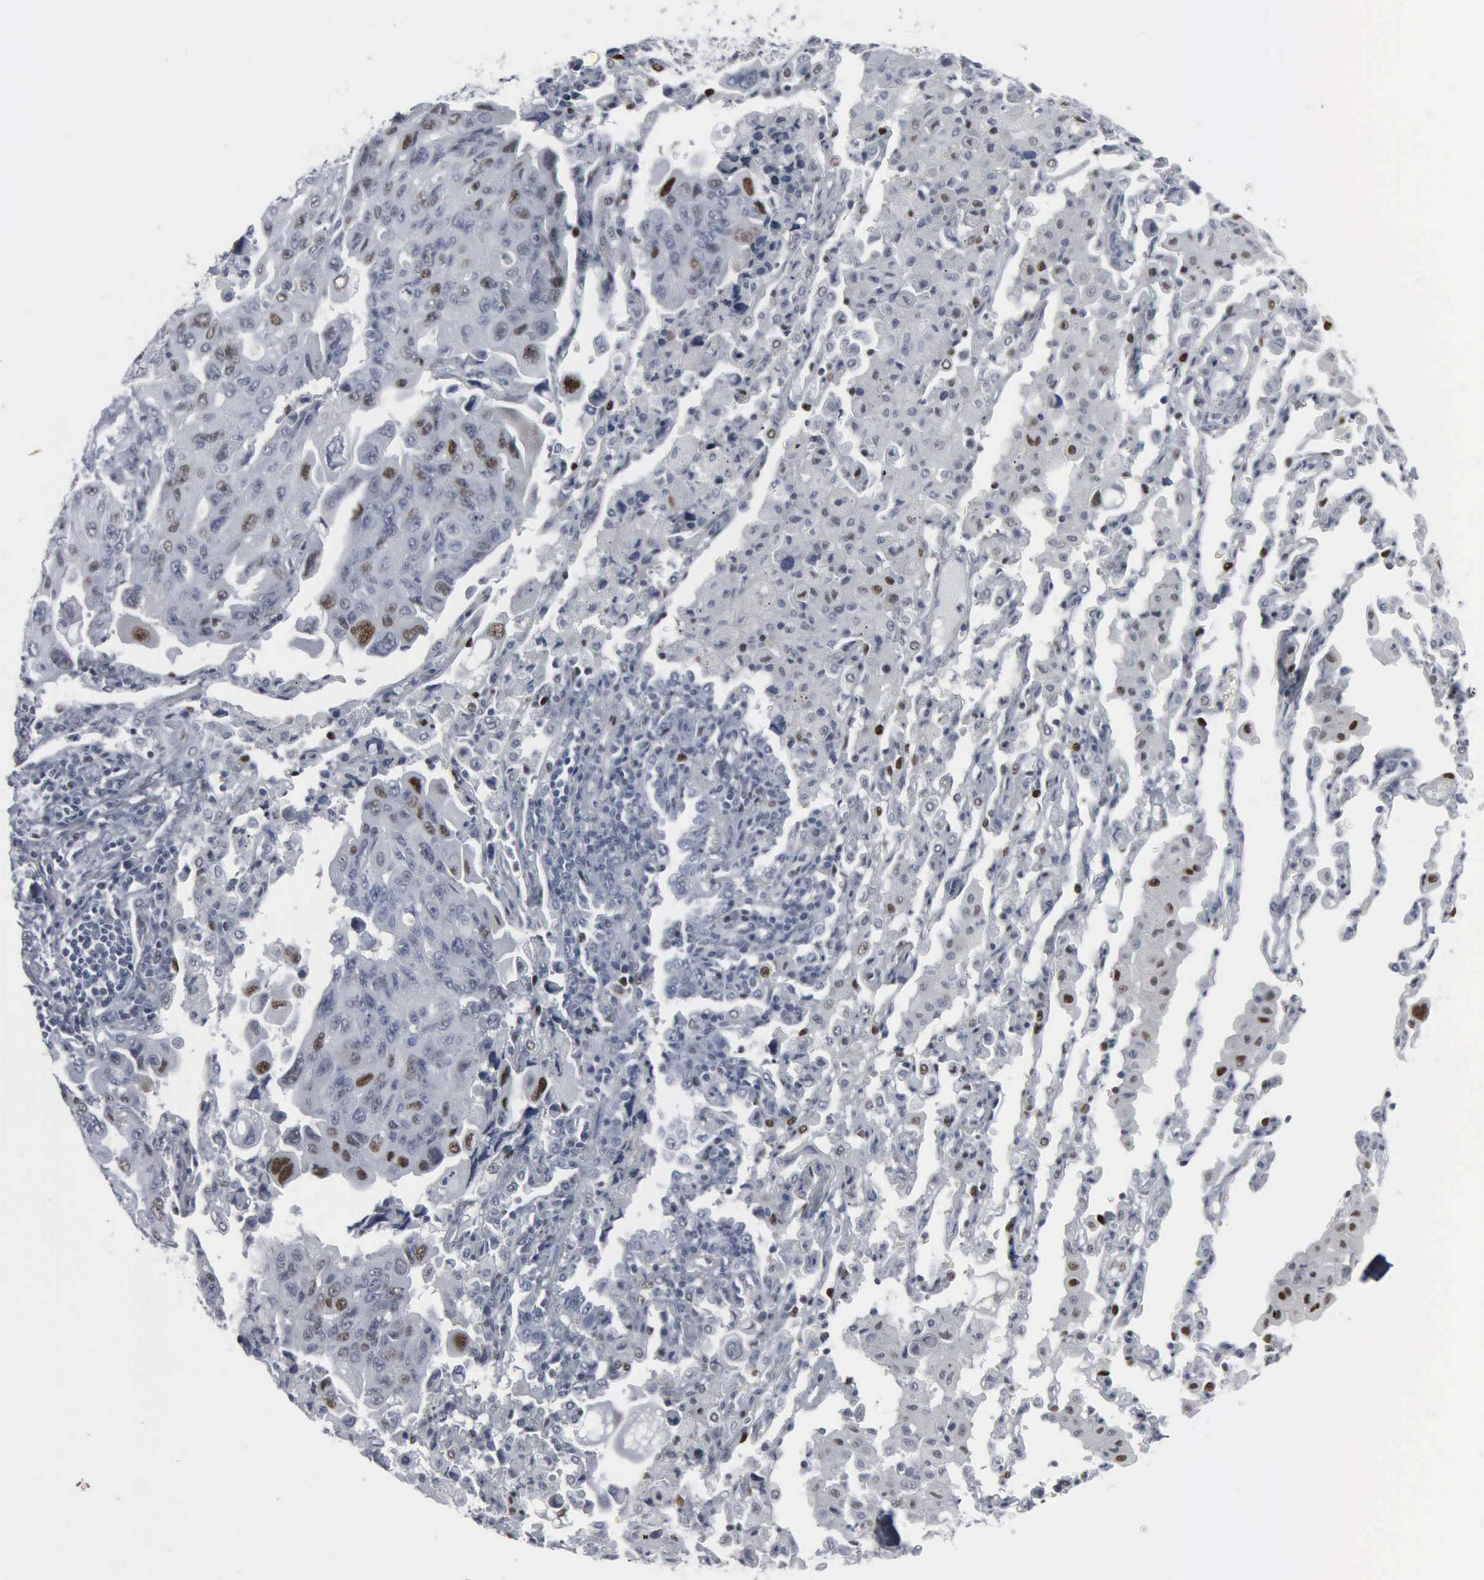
{"staining": {"intensity": "moderate", "quantity": "<25%", "location": "nuclear"}, "tissue": "lung cancer", "cell_type": "Tumor cells", "image_type": "cancer", "snomed": [{"axis": "morphology", "description": "Adenocarcinoma, NOS"}, {"axis": "topography", "description": "Lung"}], "caption": "Immunohistochemical staining of lung cancer (adenocarcinoma) shows low levels of moderate nuclear staining in approximately <25% of tumor cells.", "gene": "CCND3", "patient": {"sex": "male", "age": 64}}